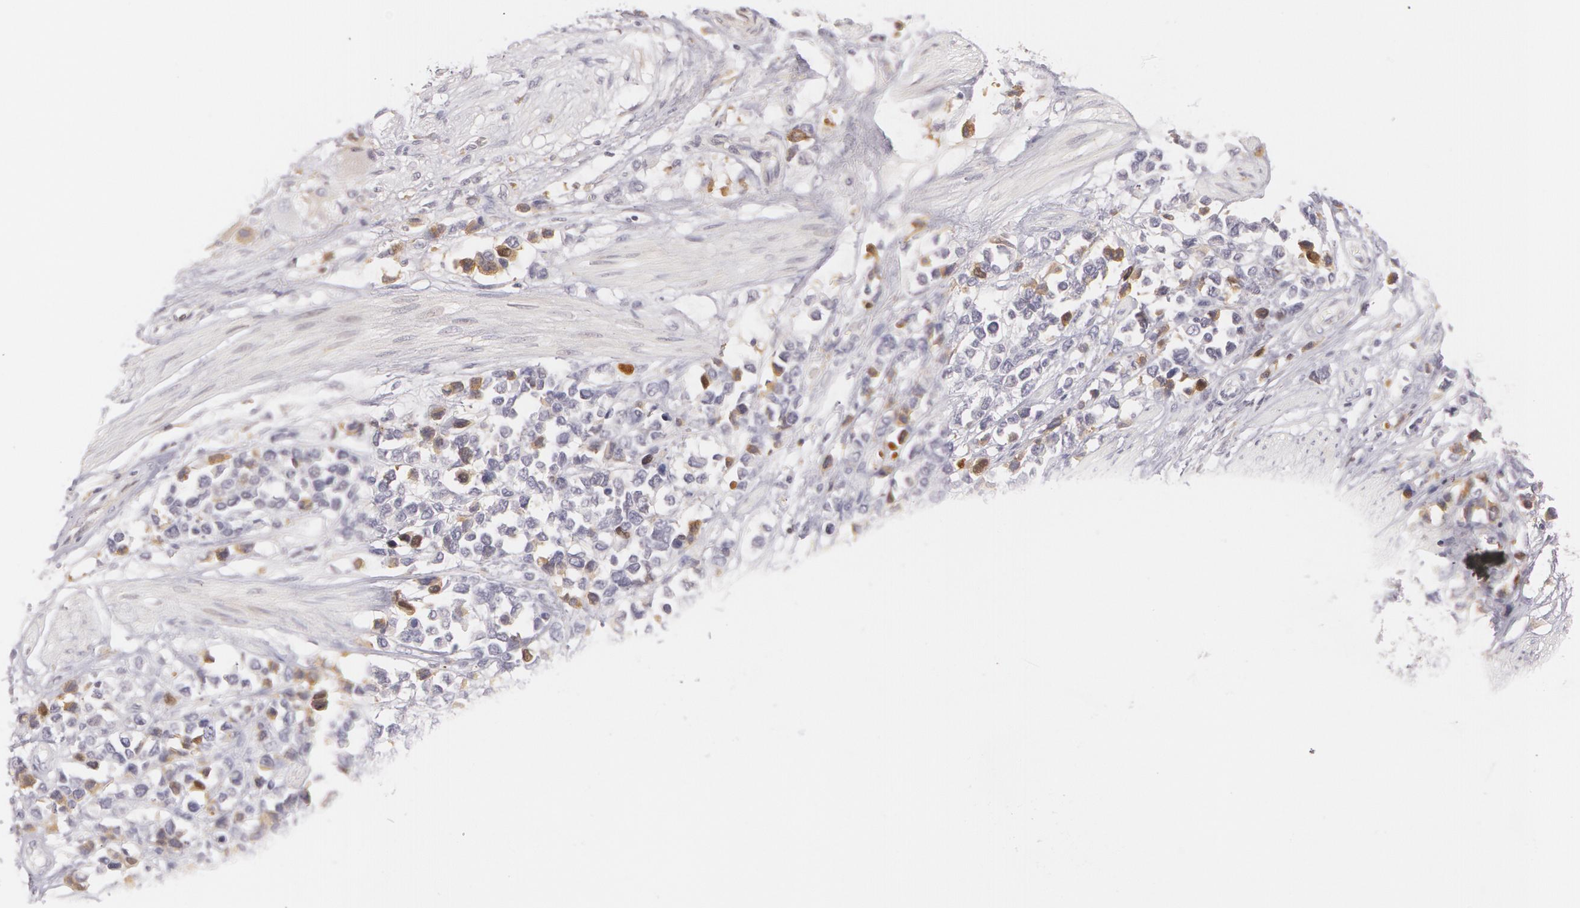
{"staining": {"intensity": "negative", "quantity": "none", "location": "none"}, "tissue": "stomach cancer", "cell_type": "Tumor cells", "image_type": "cancer", "snomed": [{"axis": "morphology", "description": "Adenocarcinoma, NOS"}, {"axis": "topography", "description": "Stomach, upper"}], "caption": "Protein analysis of adenocarcinoma (stomach) demonstrates no significant expression in tumor cells.", "gene": "LBP", "patient": {"sex": "male", "age": 71}}